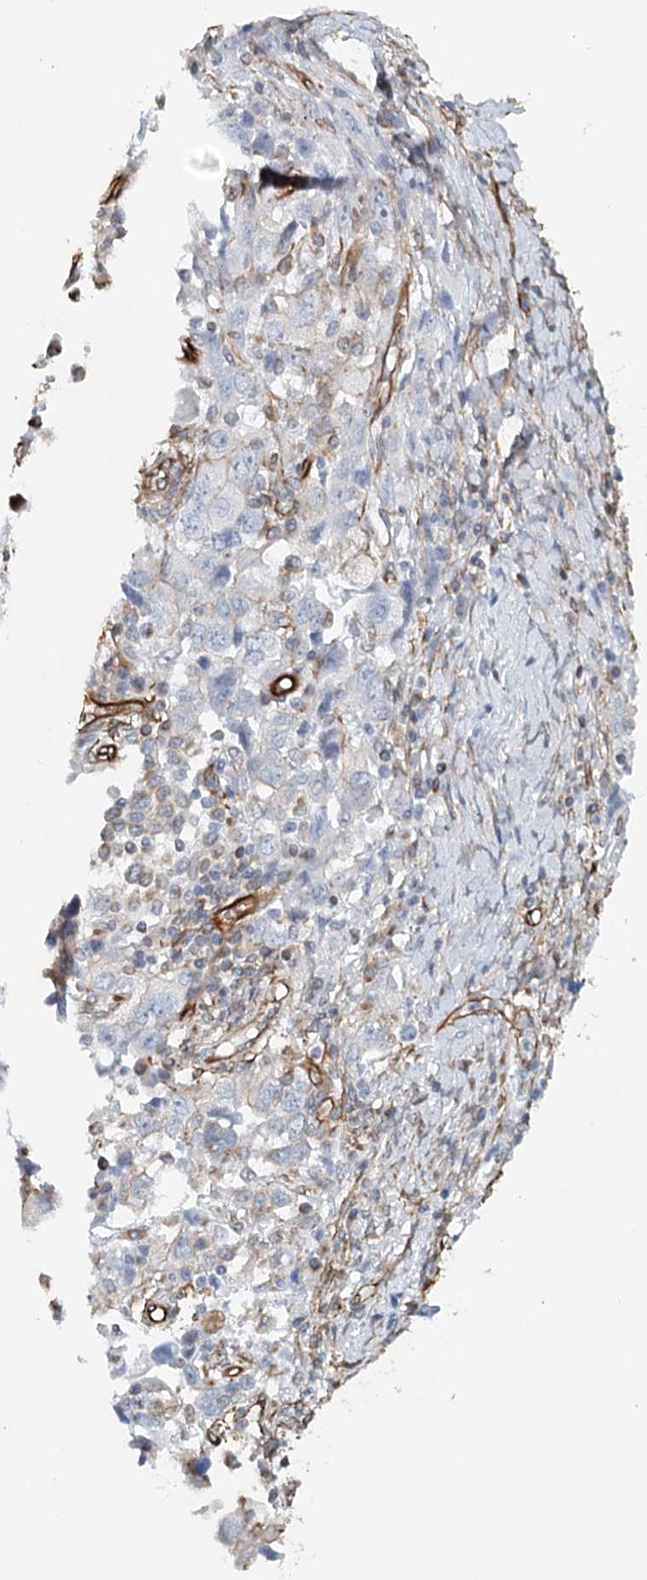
{"staining": {"intensity": "negative", "quantity": "none", "location": "none"}, "tissue": "ovarian cancer", "cell_type": "Tumor cells", "image_type": "cancer", "snomed": [{"axis": "morphology", "description": "Carcinoma, NOS"}, {"axis": "morphology", "description": "Cystadenocarcinoma, serous, NOS"}, {"axis": "topography", "description": "Ovary"}], "caption": "Immunohistochemistry (IHC) of ovarian cancer exhibits no expression in tumor cells.", "gene": "SYNPO", "patient": {"sex": "female", "age": 69}}